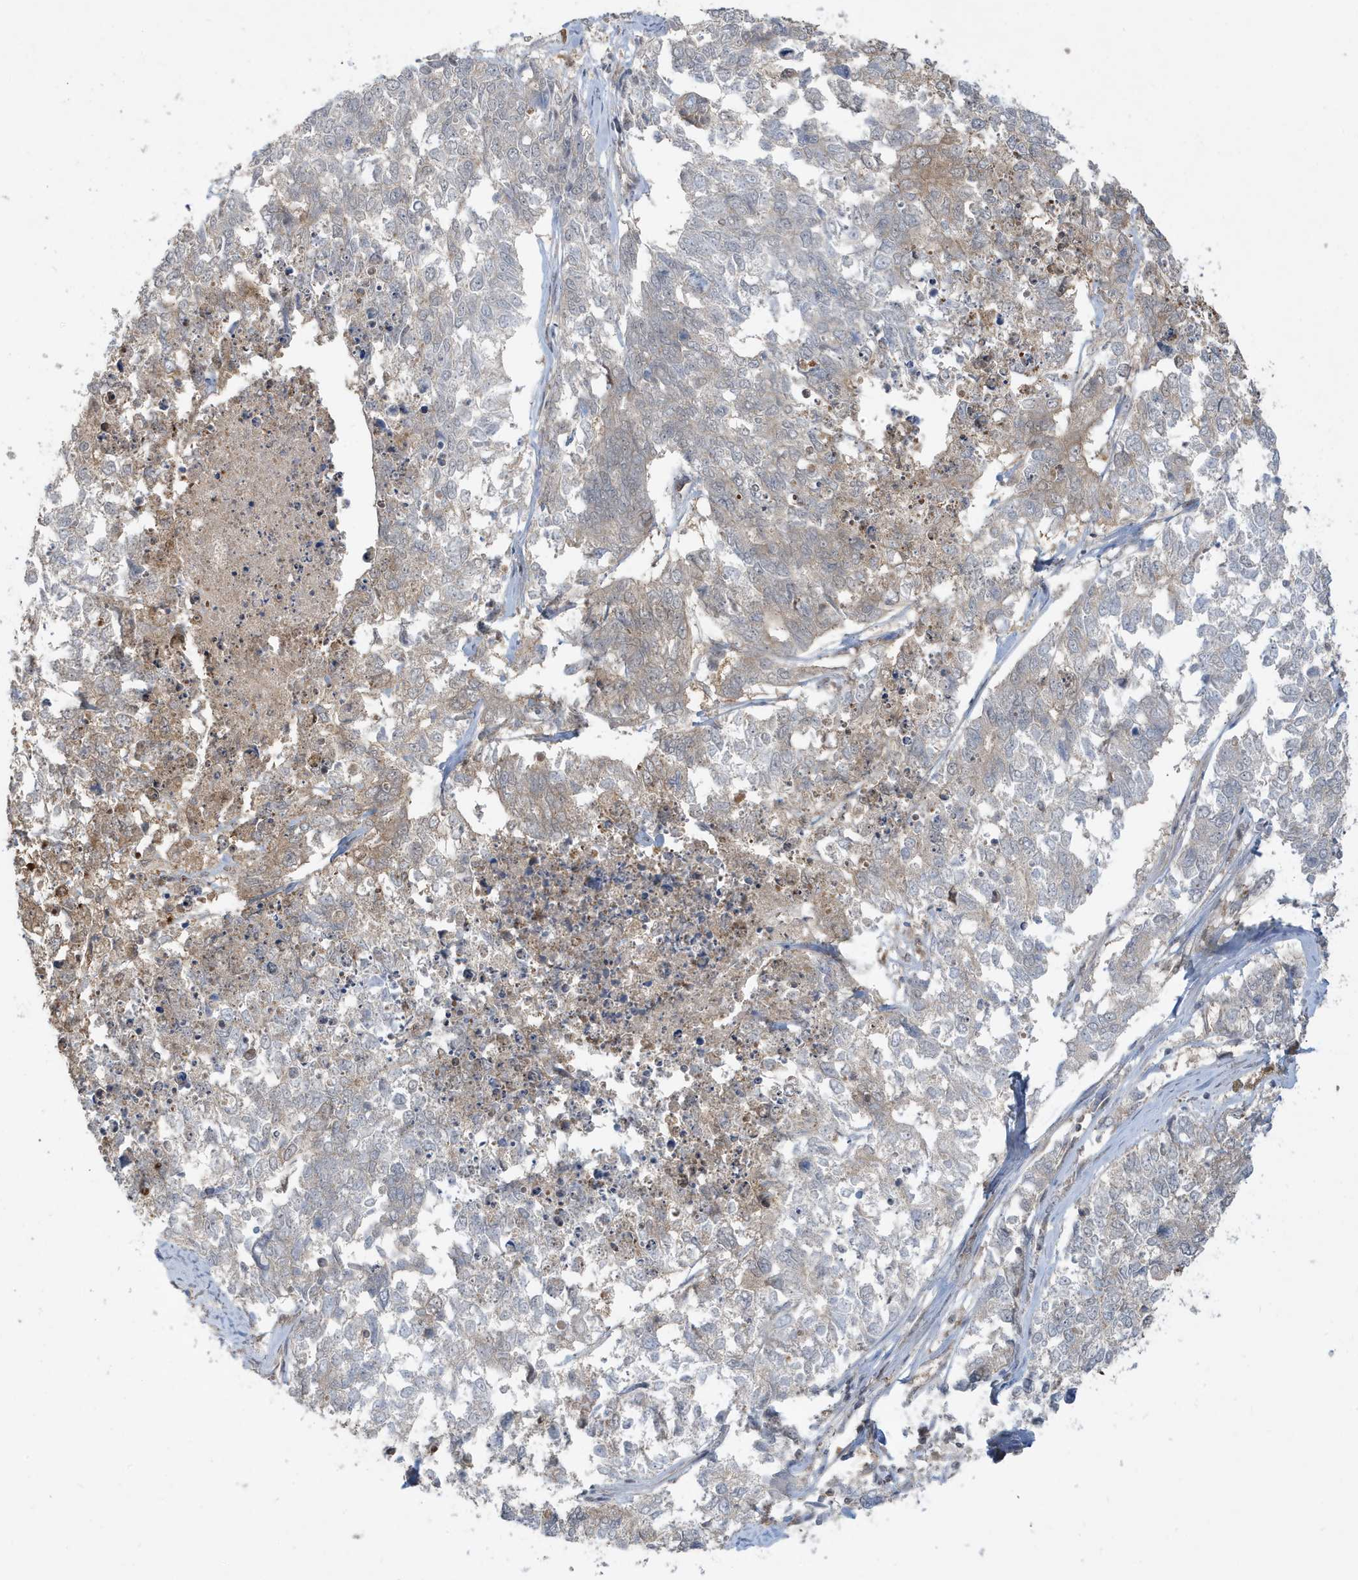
{"staining": {"intensity": "weak", "quantity": "25%-75%", "location": "cytoplasmic/membranous"}, "tissue": "cervical cancer", "cell_type": "Tumor cells", "image_type": "cancer", "snomed": [{"axis": "morphology", "description": "Squamous cell carcinoma, NOS"}, {"axis": "topography", "description": "Cervix"}], "caption": "Immunohistochemical staining of human cervical squamous cell carcinoma reveals low levels of weak cytoplasmic/membranous positivity in about 25%-75% of tumor cells.", "gene": "PRRT3", "patient": {"sex": "female", "age": 63}}